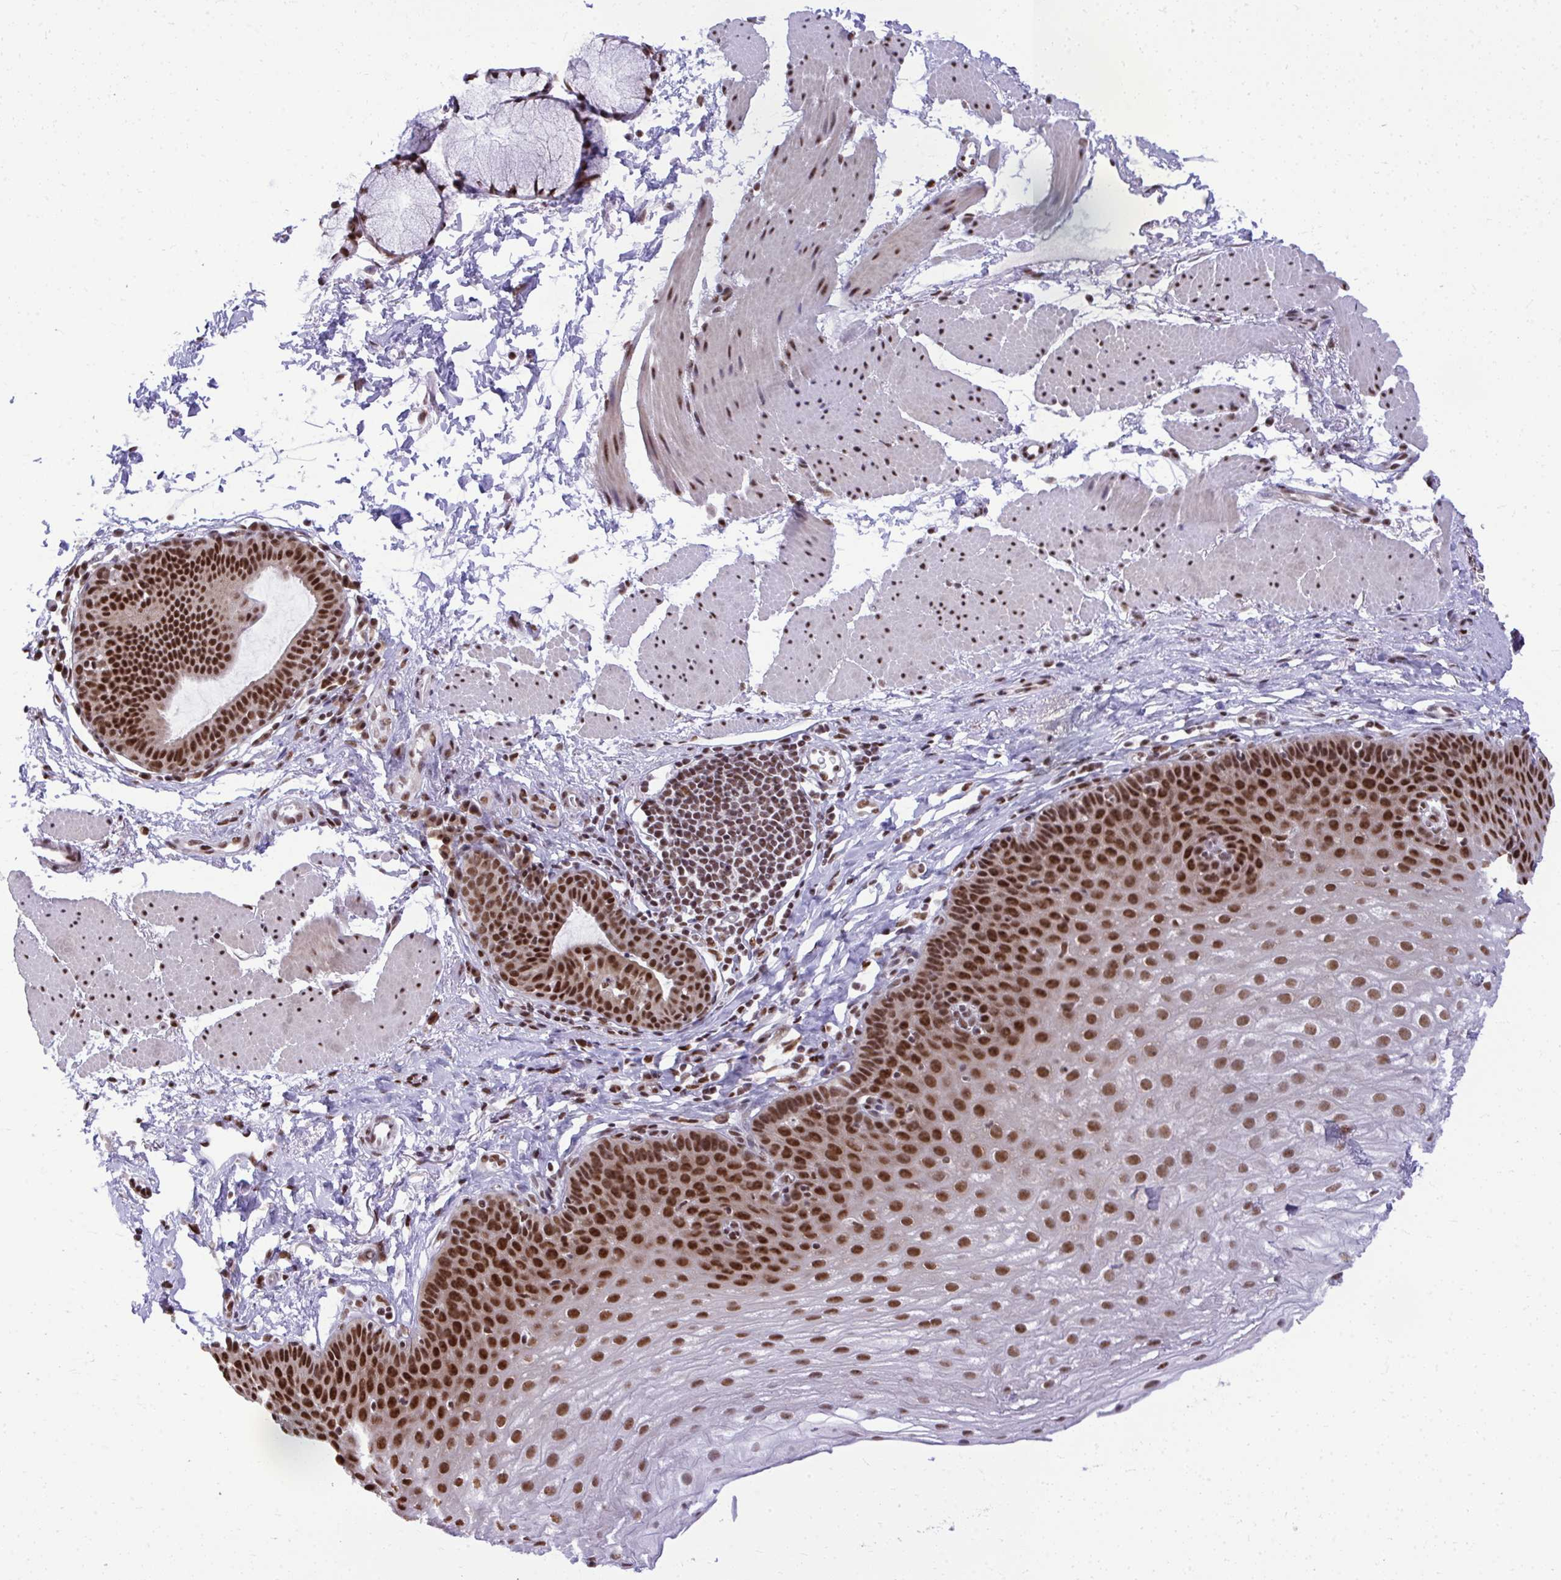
{"staining": {"intensity": "strong", "quantity": ">75%", "location": "nuclear"}, "tissue": "esophagus", "cell_type": "Squamous epithelial cells", "image_type": "normal", "snomed": [{"axis": "morphology", "description": "Normal tissue, NOS"}, {"axis": "topography", "description": "Esophagus"}], "caption": "Immunohistochemistry (DAB (3,3'-diaminobenzidine)) staining of benign human esophagus exhibits strong nuclear protein expression in approximately >75% of squamous epithelial cells. The protein is stained brown, and the nuclei are stained in blue (DAB (3,3'-diaminobenzidine) IHC with brightfield microscopy, high magnification).", "gene": "PRPF19", "patient": {"sex": "female", "age": 81}}